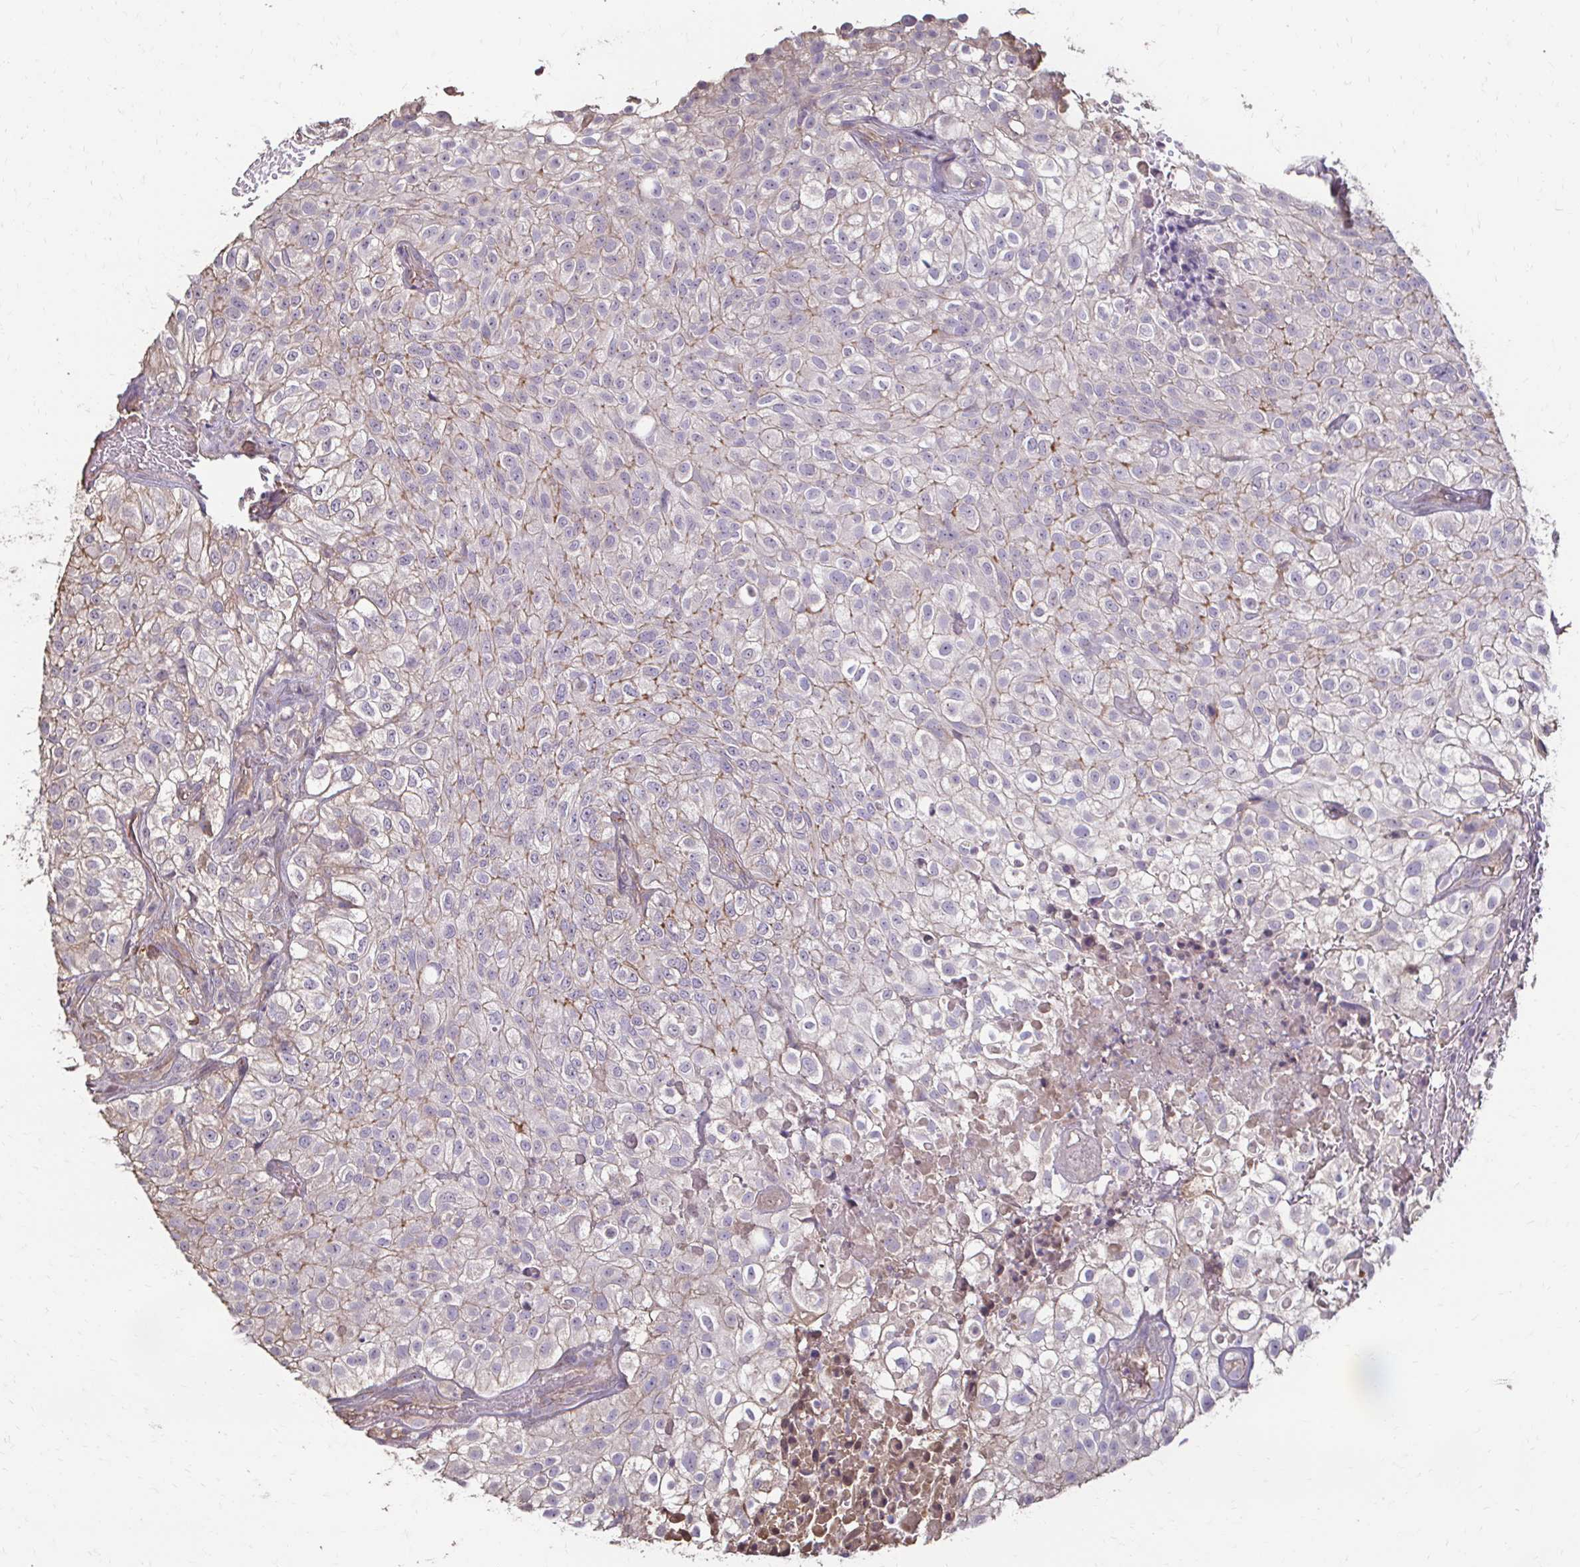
{"staining": {"intensity": "weak", "quantity": "<25%", "location": "cytoplasmic/membranous"}, "tissue": "urothelial cancer", "cell_type": "Tumor cells", "image_type": "cancer", "snomed": [{"axis": "morphology", "description": "Urothelial carcinoma, High grade"}, {"axis": "topography", "description": "Urinary bladder"}], "caption": "The photomicrograph displays no significant expression in tumor cells of high-grade urothelial carcinoma.", "gene": "IL18BP", "patient": {"sex": "male", "age": 56}}